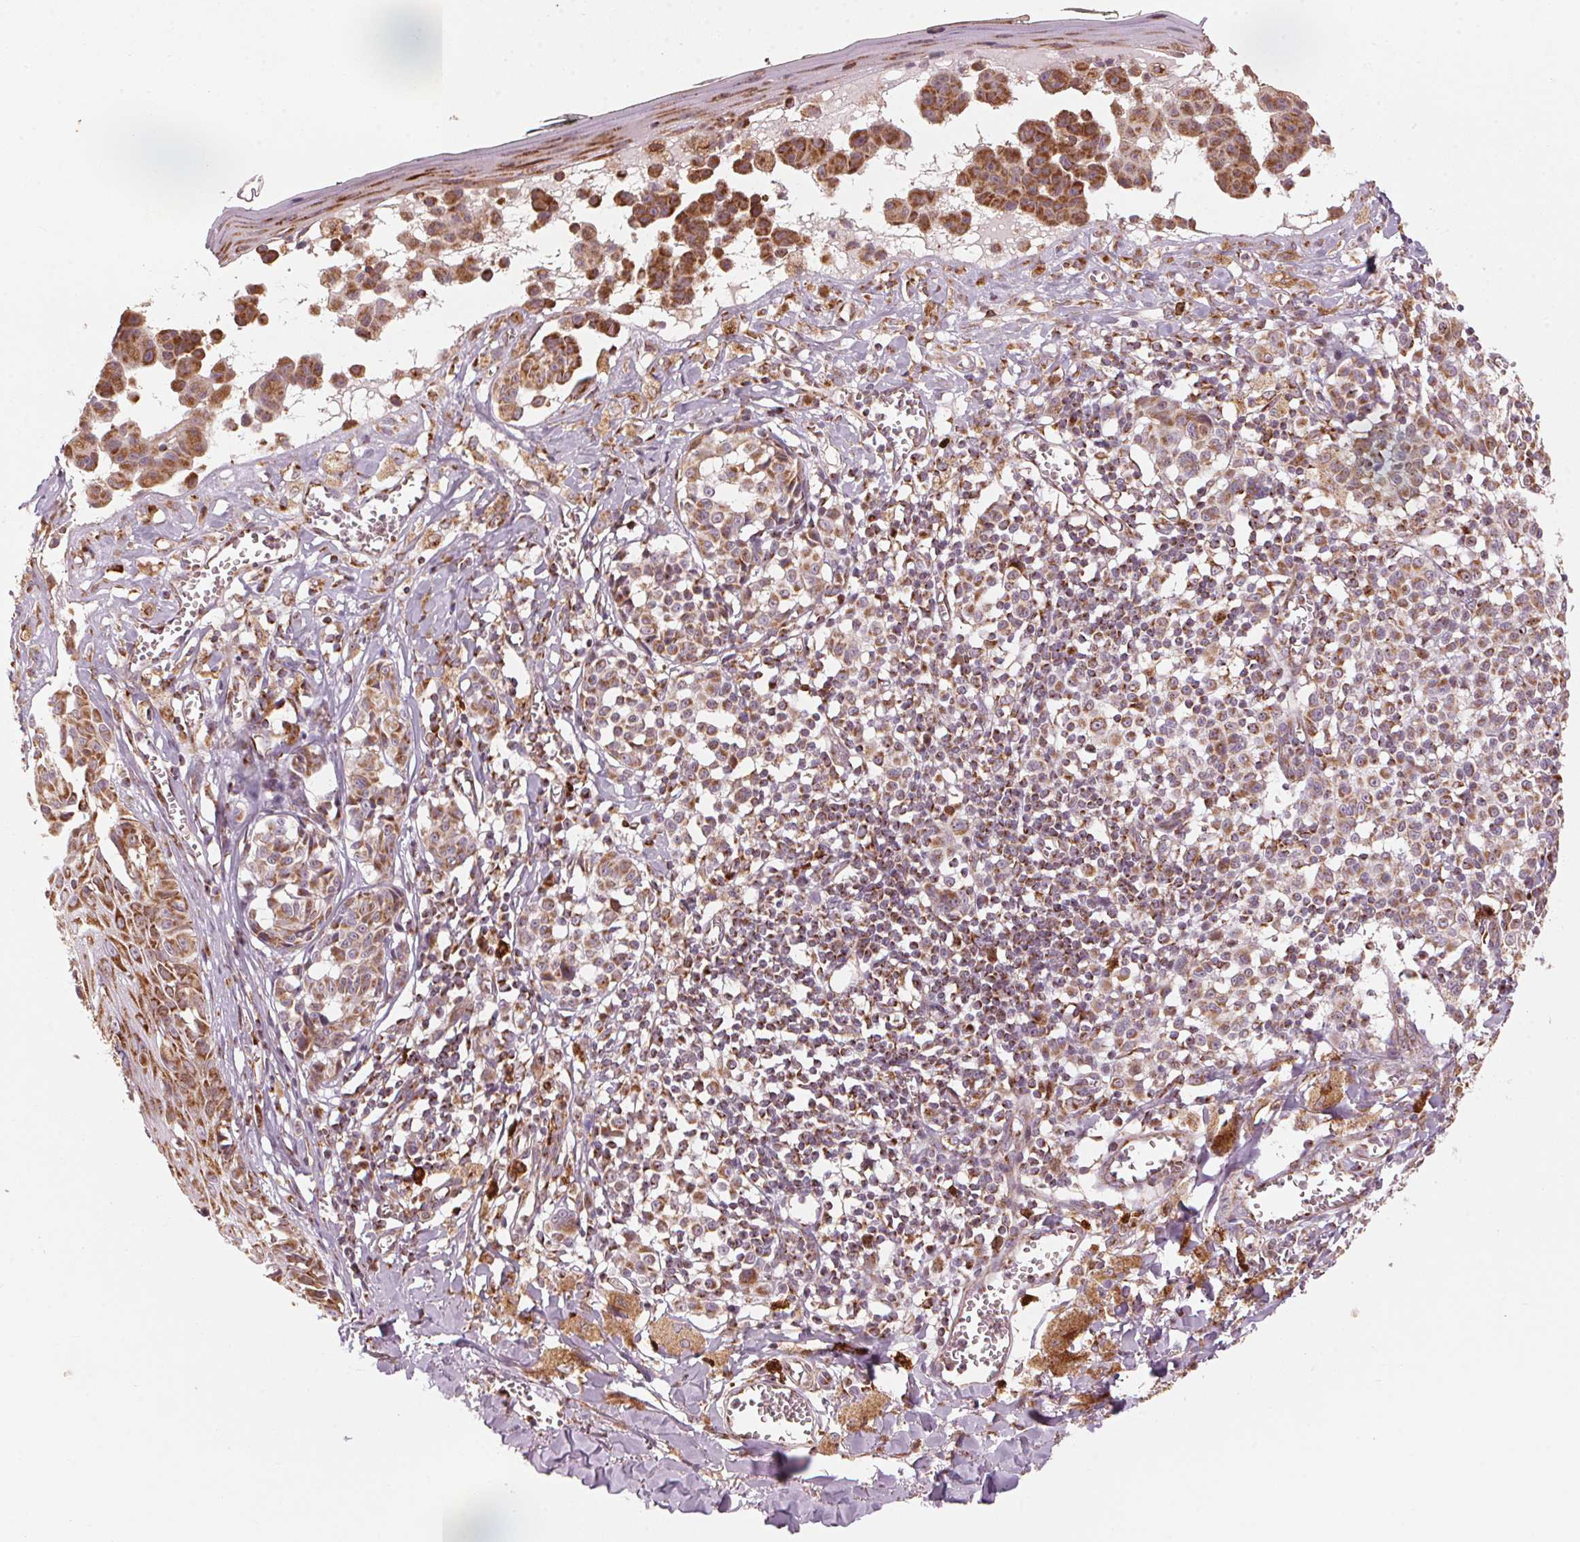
{"staining": {"intensity": "moderate", "quantity": ">75%", "location": "cytoplasmic/membranous"}, "tissue": "melanoma", "cell_type": "Tumor cells", "image_type": "cancer", "snomed": [{"axis": "morphology", "description": "Malignant melanoma, NOS"}, {"axis": "topography", "description": "Skin"}], "caption": "Immunohistochemistry staining of melanoma, which displays medium levels of moderate cytoplasmic/membranous expression in approximately >75% of tumor cells indicating moderate cytoplasmic/membranous protein positivity. The staining was performed using DAB (3,3'-diaminobenzidine) (brown) for protein detection and nuclei were counterstained in hematoxylin (blue).", "gene": "TOMM70", "patient": {"sex": "female", "age": 43}}